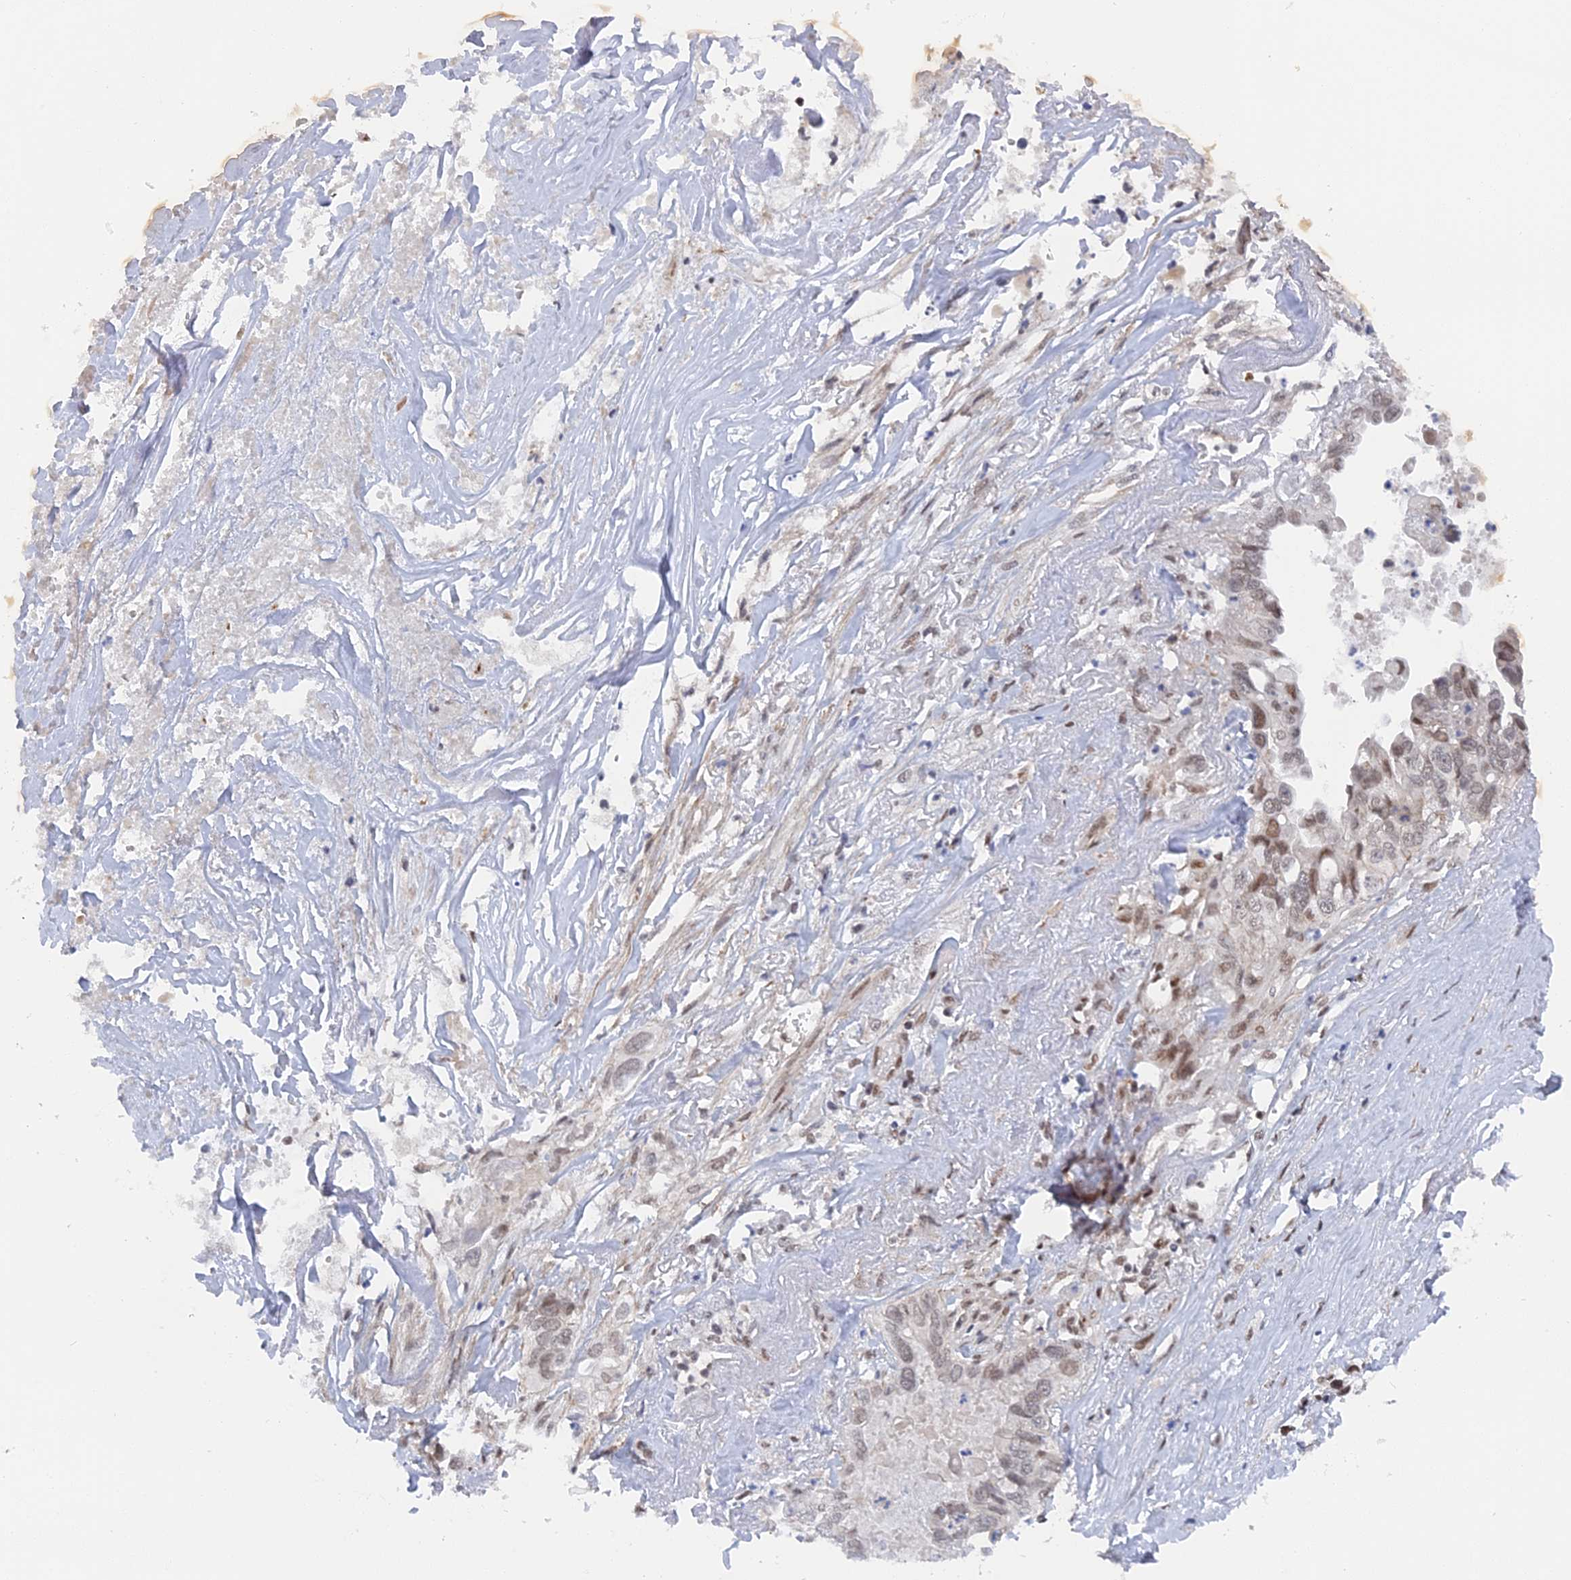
{"staining": {"intensity": "weak", "quantity": "25%-75%", "location": "nuclear"}, "tissue": "liver cancer", "cell_type": "Tumor cells", "image_type": "cancer", "snomed": [{"axis": "morphology", "description": "Cholangiocarcinoma"}, {"axis": "topography", "description": "Liver"}], "caption": "IHC of liver cholangiocarcinoma demonstrates low levels of weak nuclear positivity in about 25%-75% of tumor cells.", "gene": "CCDC85A", "patient": {"sex": "female", "age": 79}}